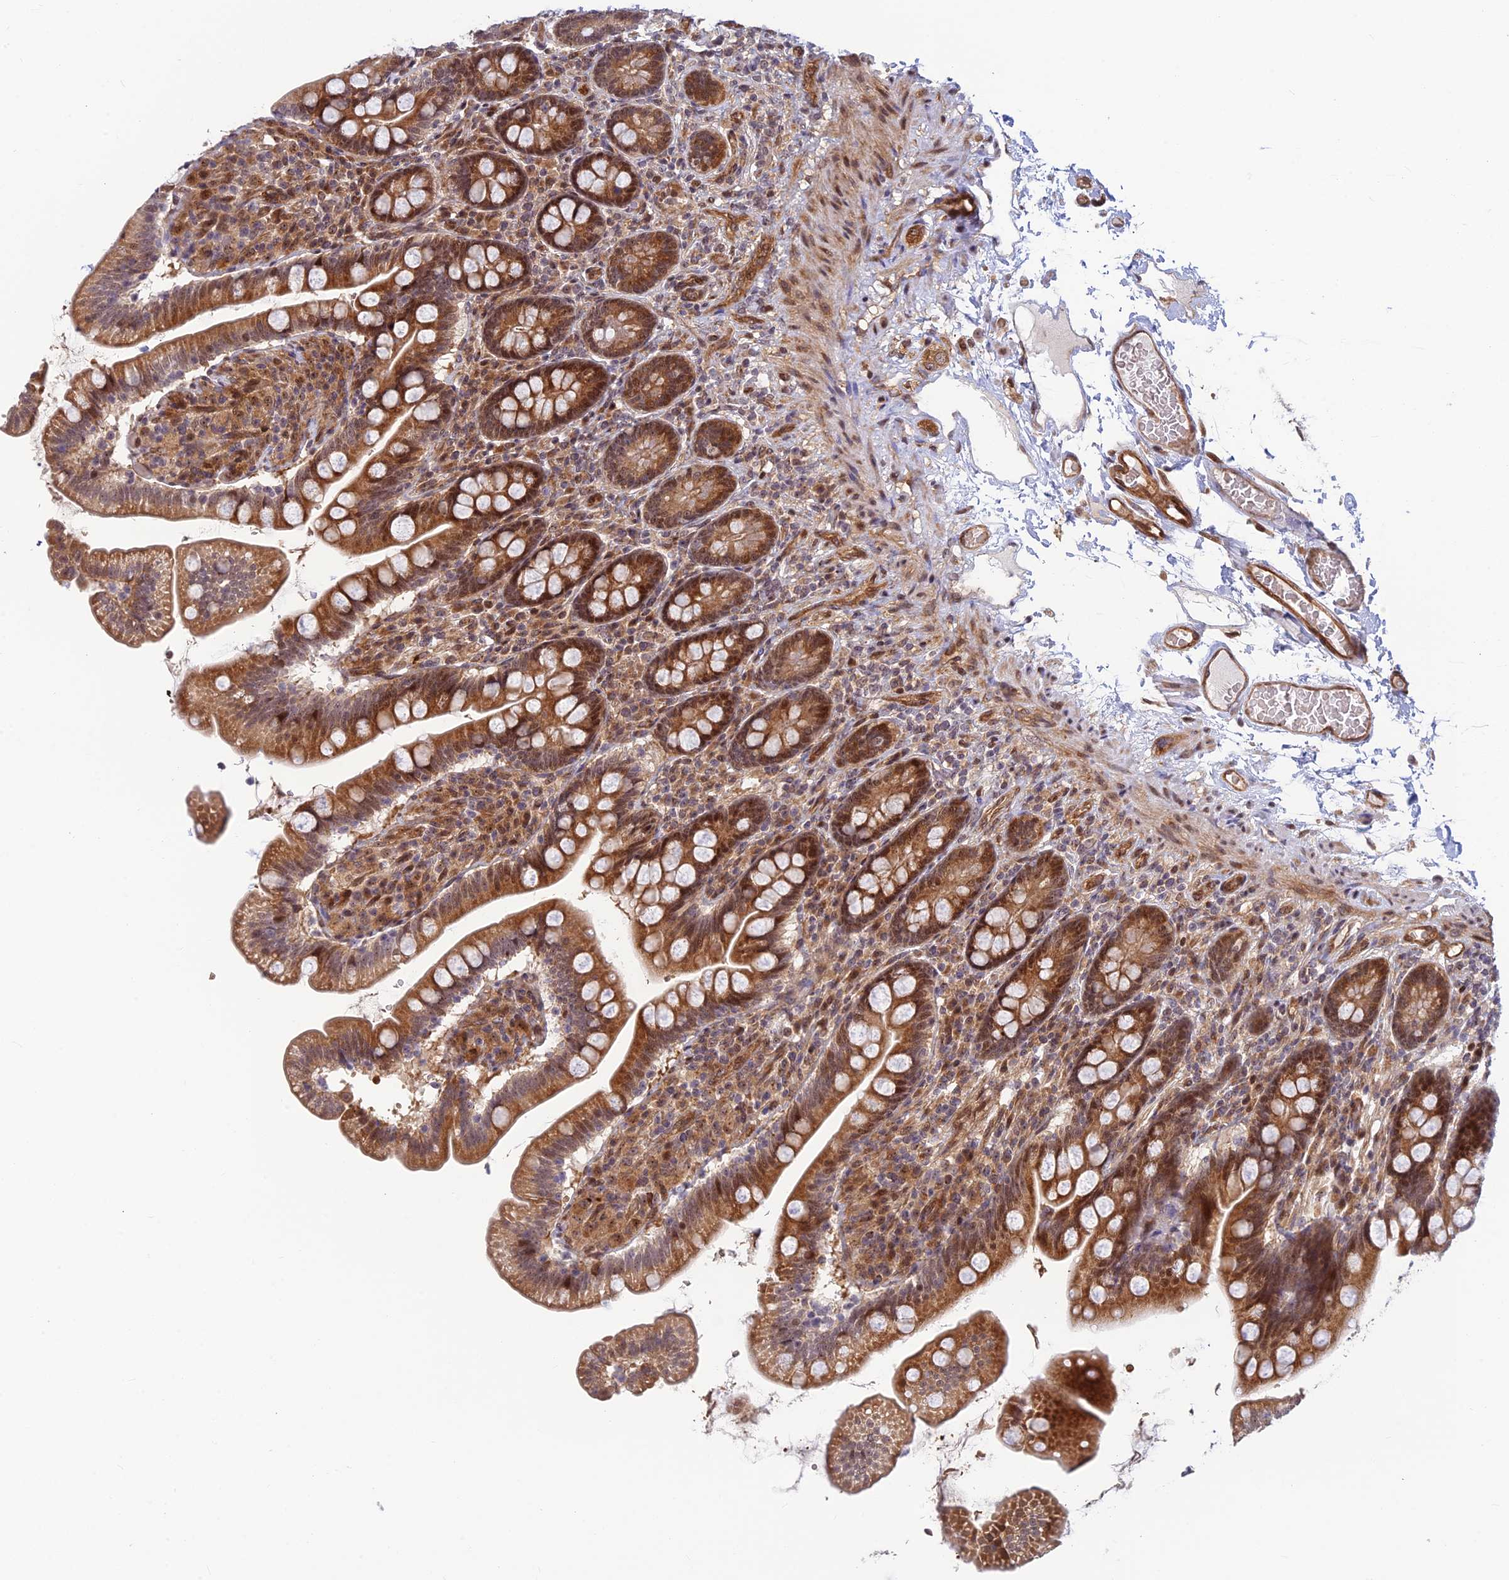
{"staining": {"intensity": "strong", "quantity": "25%-75%", "location": "cytoplasmic/membranous,nuclear"}, "tissue": "small intestine", "cell_type": "Glandular cells", "image_type": "normal", "snomed": [{"axis": "morphology", "description": "Normal tissue, NOS"}, {"axis": "topography", "description": "Small intestine"}], "caption": "Protein expression analysis of unremarkable small intestine exhibits strong cytoplasmic/membranous,nuclear expression in about 25%-75% of glandular cells. (DAB IHC with brightfield microscopy, high magnification).", "gene": "UFSP2", "patient": {"sex": "female", "age": 64}}